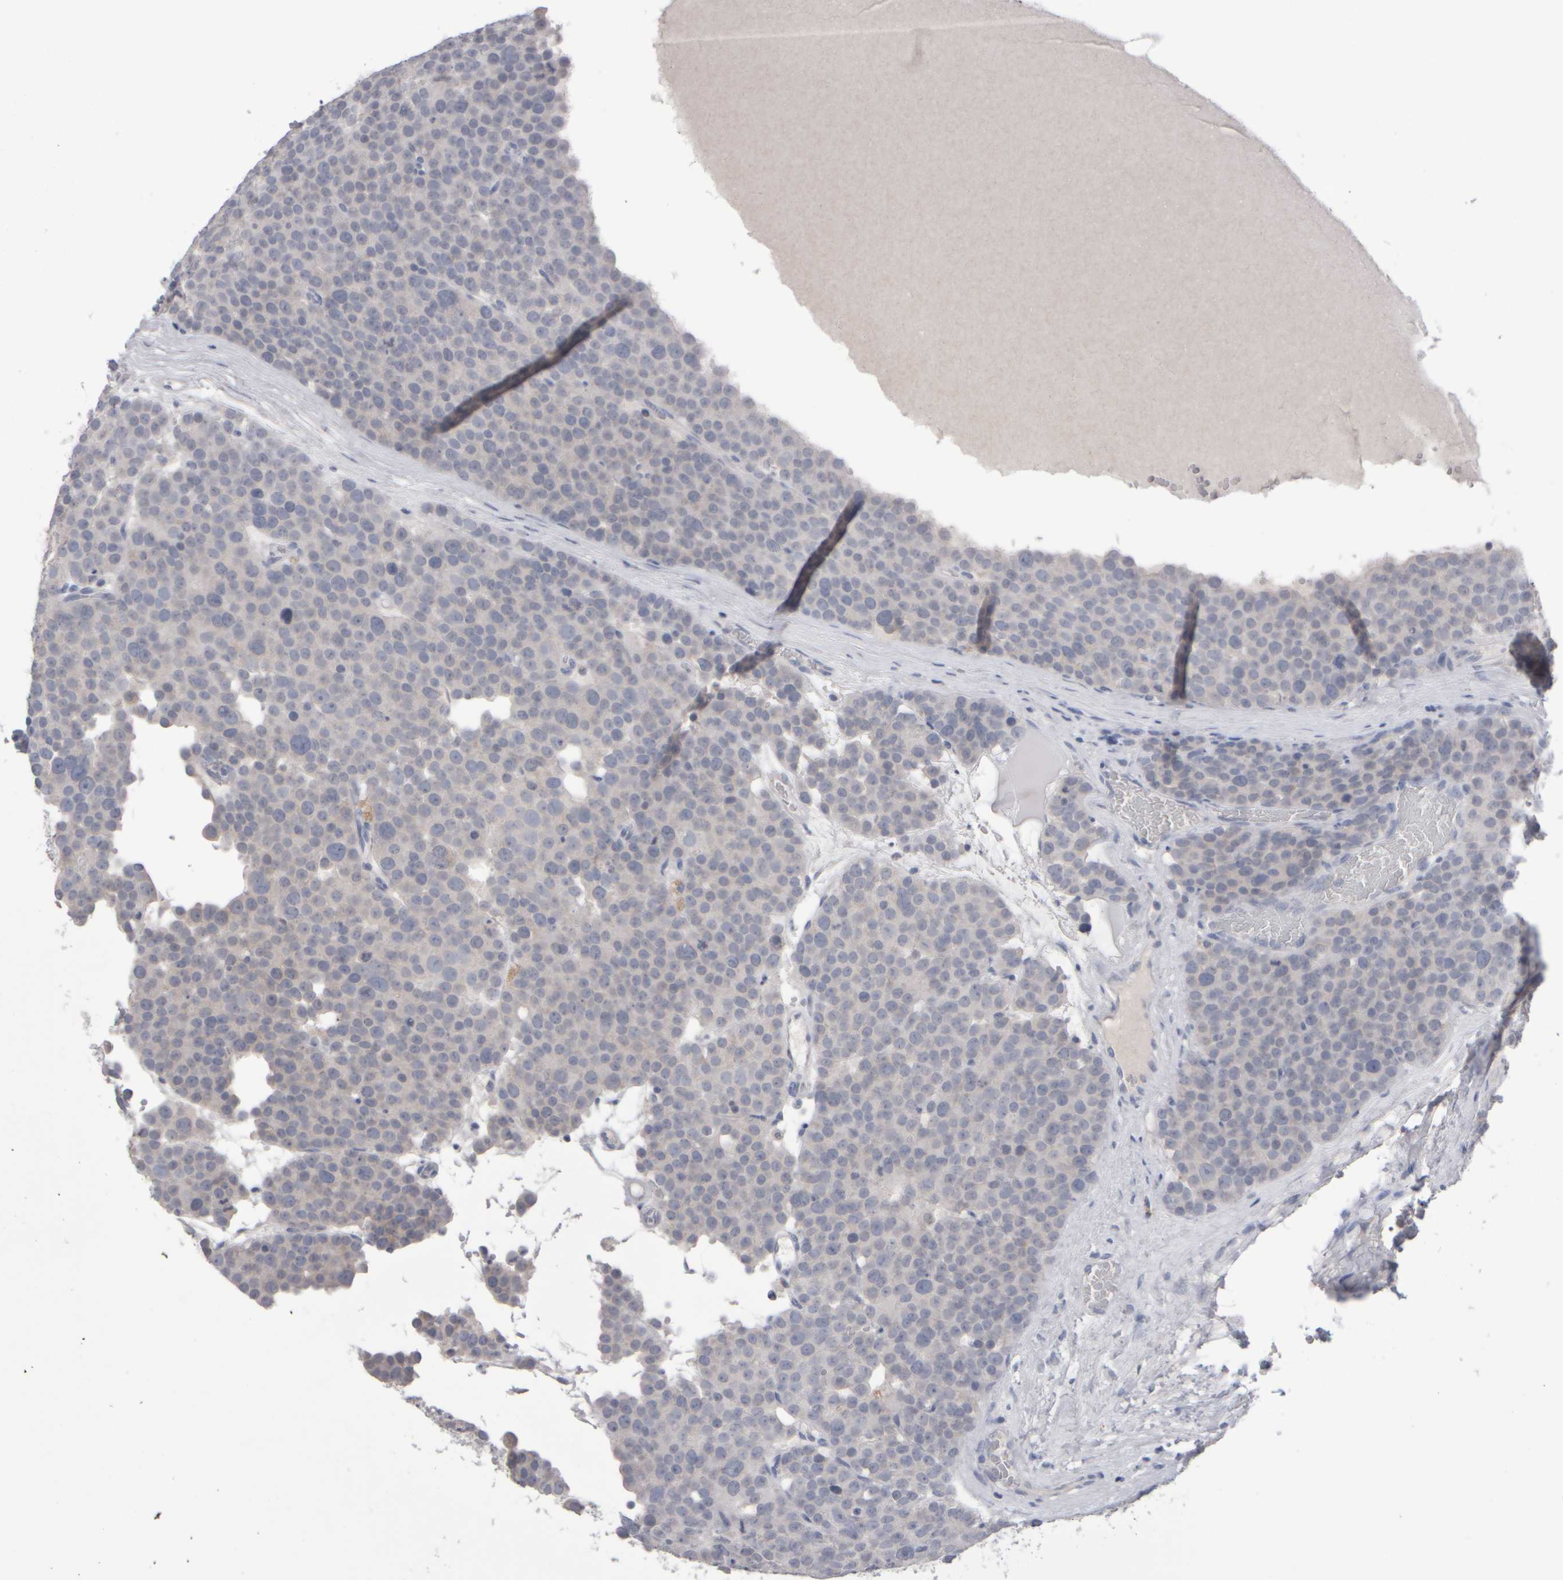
{"staining": {"intensity": "negative", "quantity": "none", "location": "none"}, "tissue": "testis cancer", "cell_type": "Tumor cells", "image_type": "cancer", "snomed": [{"axis": "morphology", "description": "Seminoma, NOS"}, {"axis": "topography", "description": "Testis"}], "caption": "The histopathology image shows no staining of tumor cells in testis cancer. The staining is performed using DAB brown chromogen with nuclei counter-stained in using hematoxylin.", "gene": "EPHX2", "patient": {"sex": "male", "age": 71}}